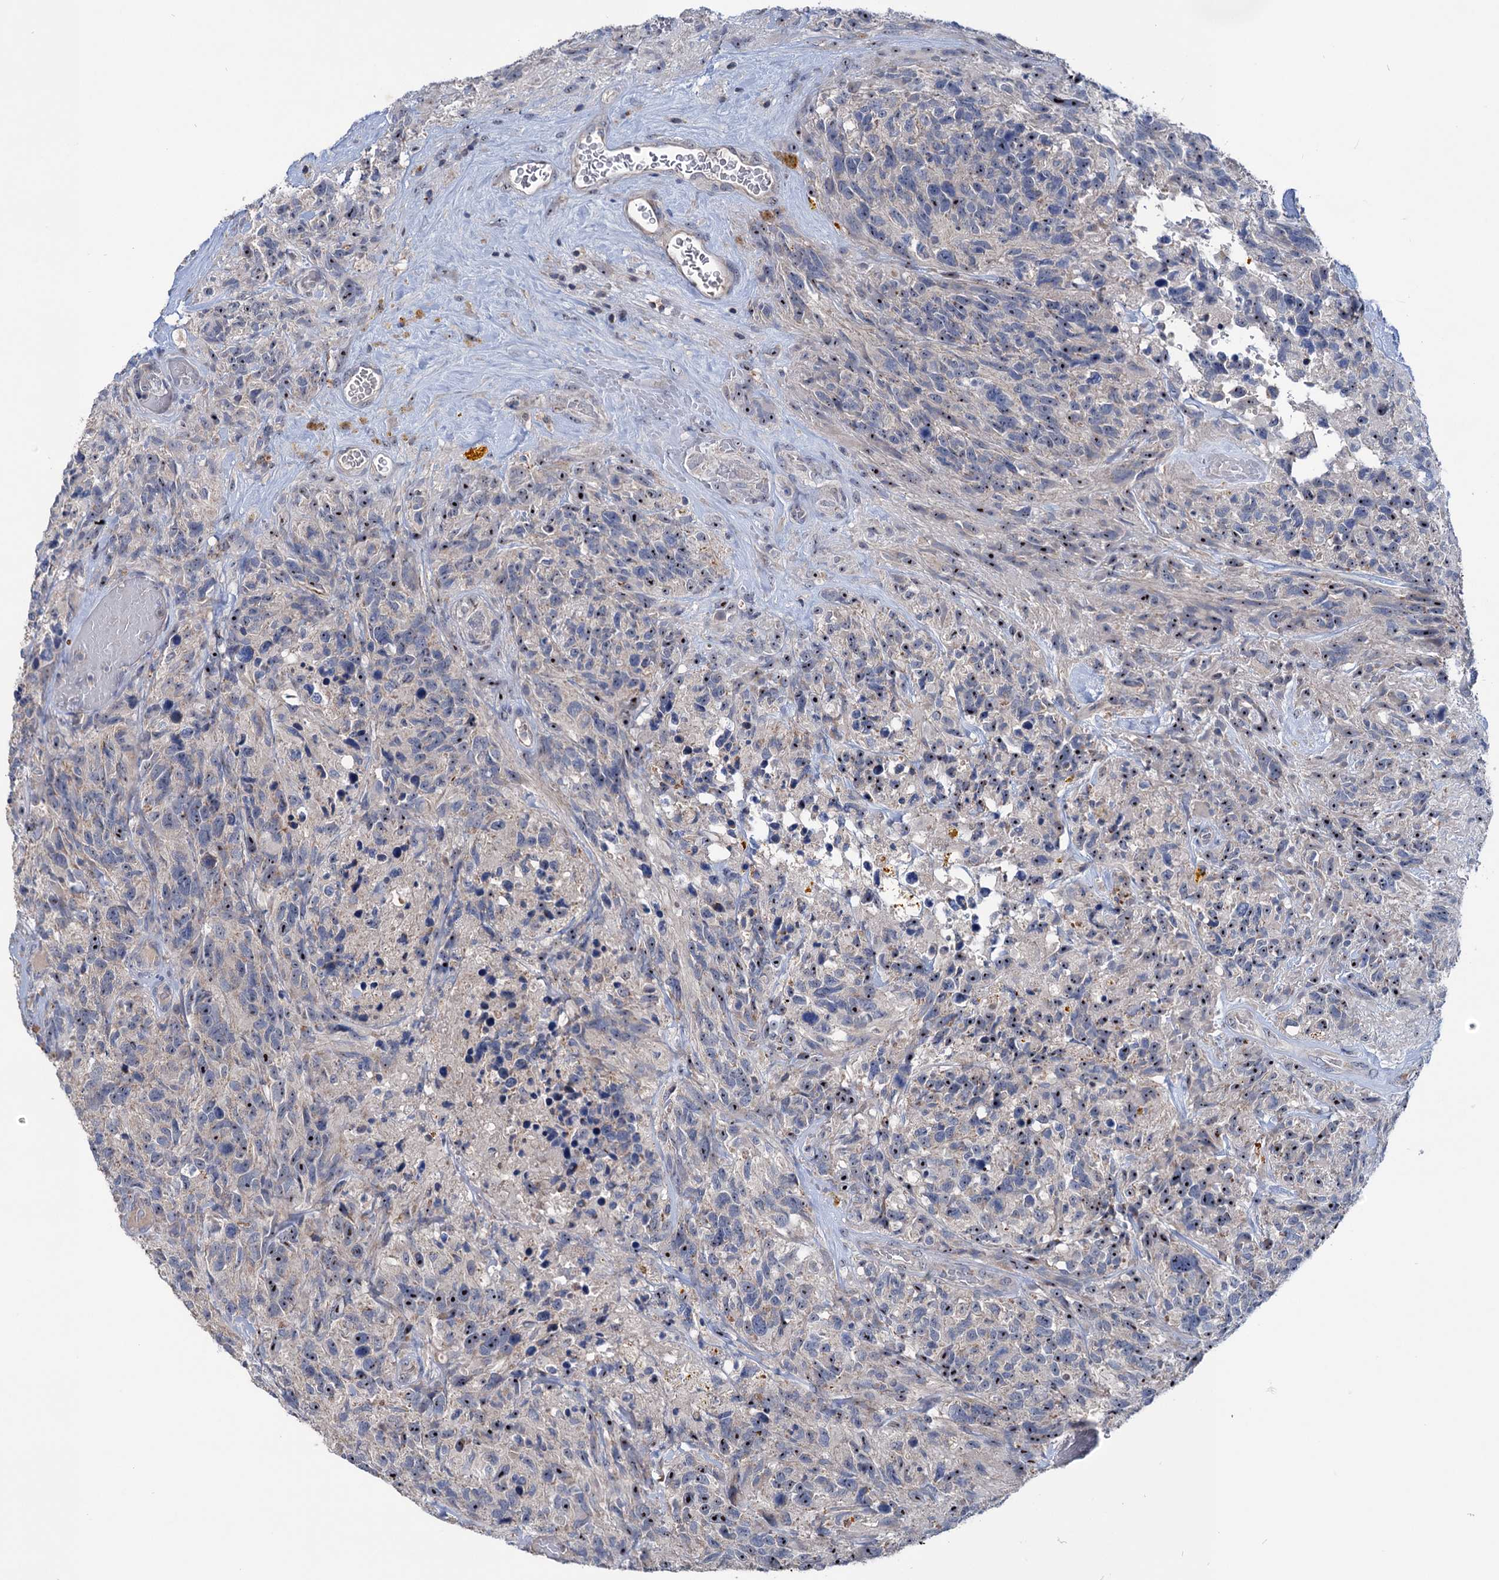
{"staining": {"intensity": "strong", "quantity": "<25%", "location": "nuclear"}, "tissue": "glioma", "cell_type": "Tumor cells", "image_type": "cancer", "snomed": [{"axis": "morphology", "description": "Glioma, malignant, High grade"}, {"axis": "topography", "description": "Brain"}], "caption": "Immunohistochemical staining of human malignant high-grade glioma exhibits medium levels of strong nuclear staining in approximately <25% of tumor cells.", "gene": "HTR3B", "patient": {"sex": "male", "age": 69}}